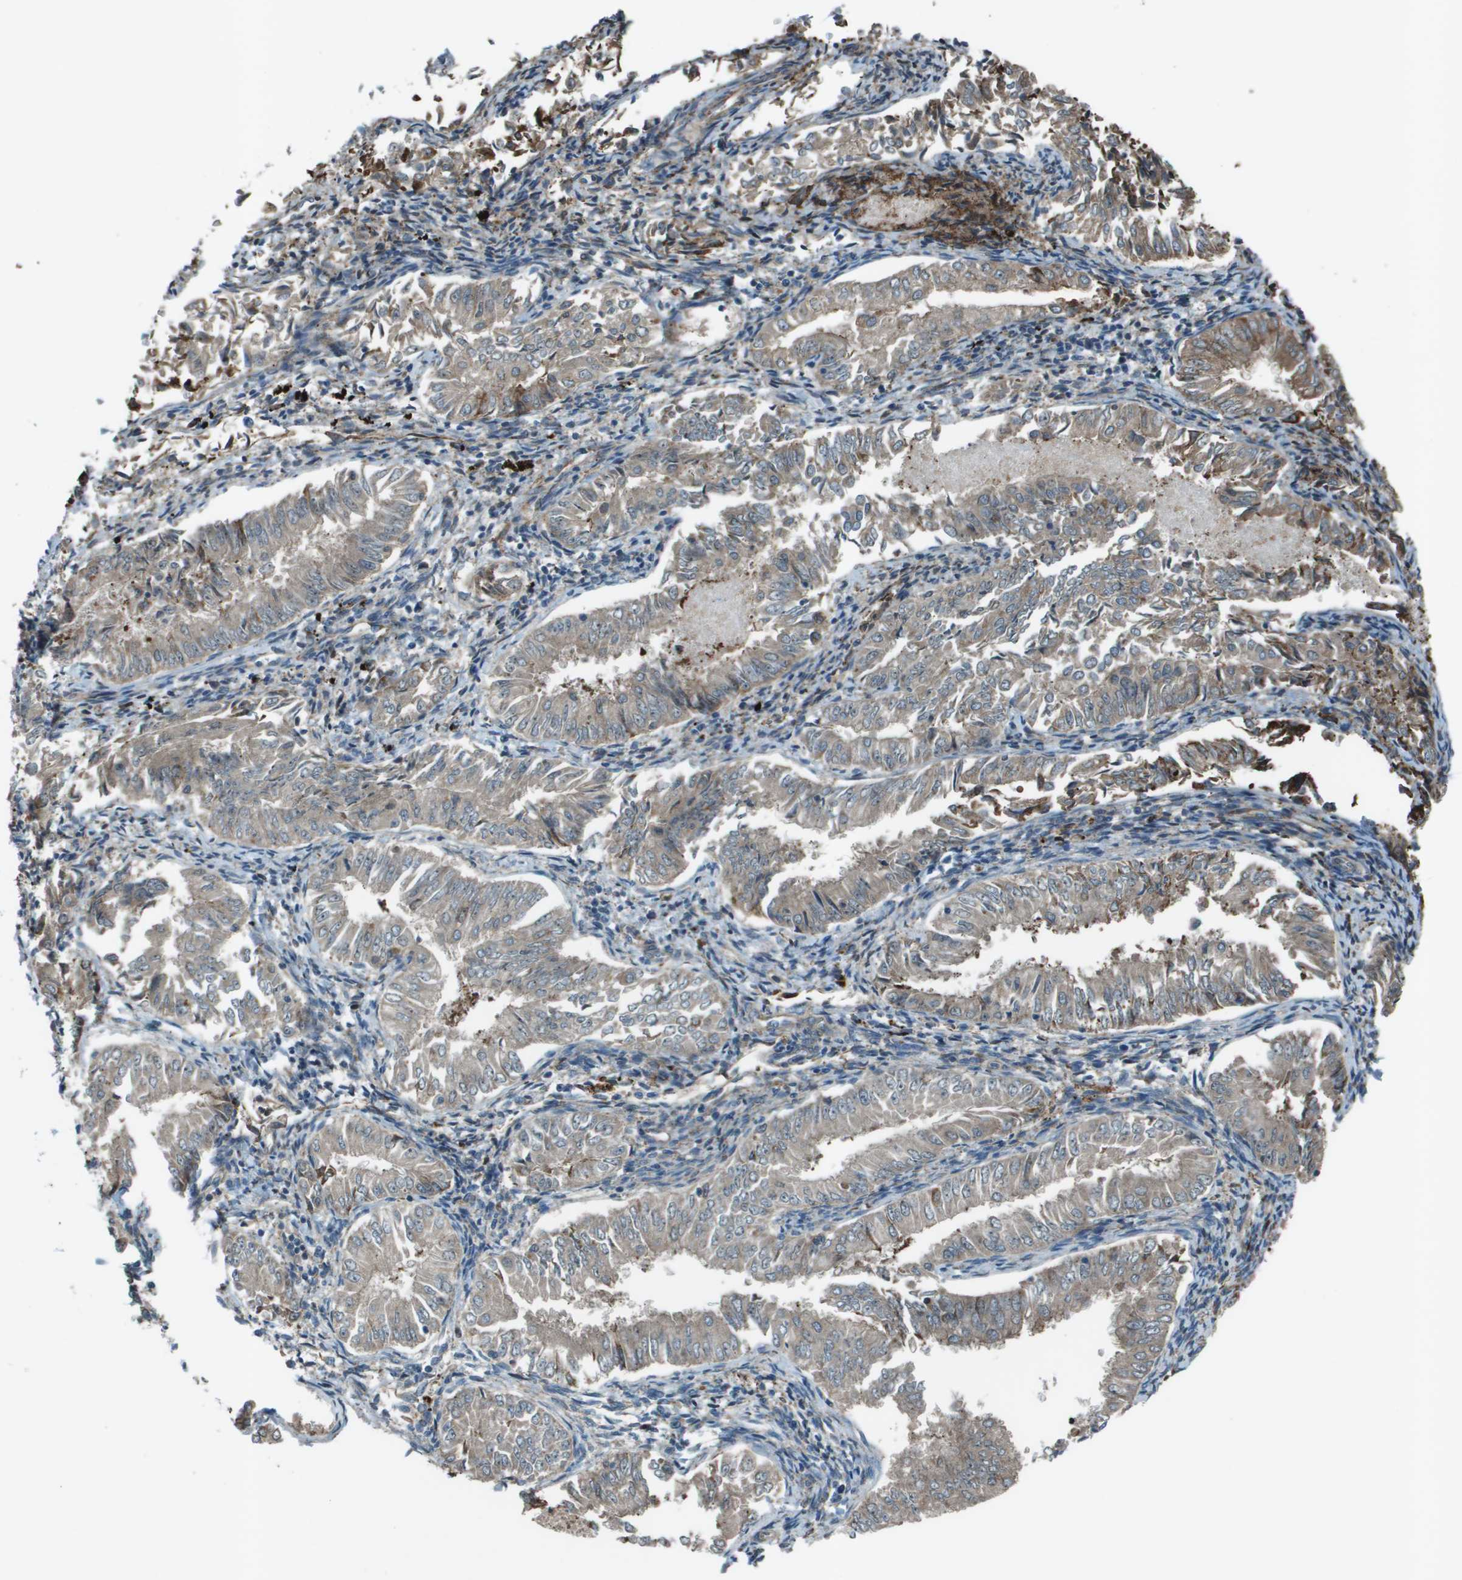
{"staining": {"intensity": "moderate", "quantity": "<25%", "location": "cytoplasmic/membranous"}, "tissue": "endometrial cancer", "cell_type": "Tumor cells", "image_type": "cancer", "snomed": [{"axis": "morphology", "description": "Adenocarcinoma, NOS"}, {"axis": "topography", "description": "Endometrium"}], "caption": "Tumor cells show low levels of moderate cytoplasmic/membranous expression in about <25% of cells in human endometrial cancer (adenocarcinoma).", "gene": "UTS2", "patient": {"sex": "female", "age": 53}}